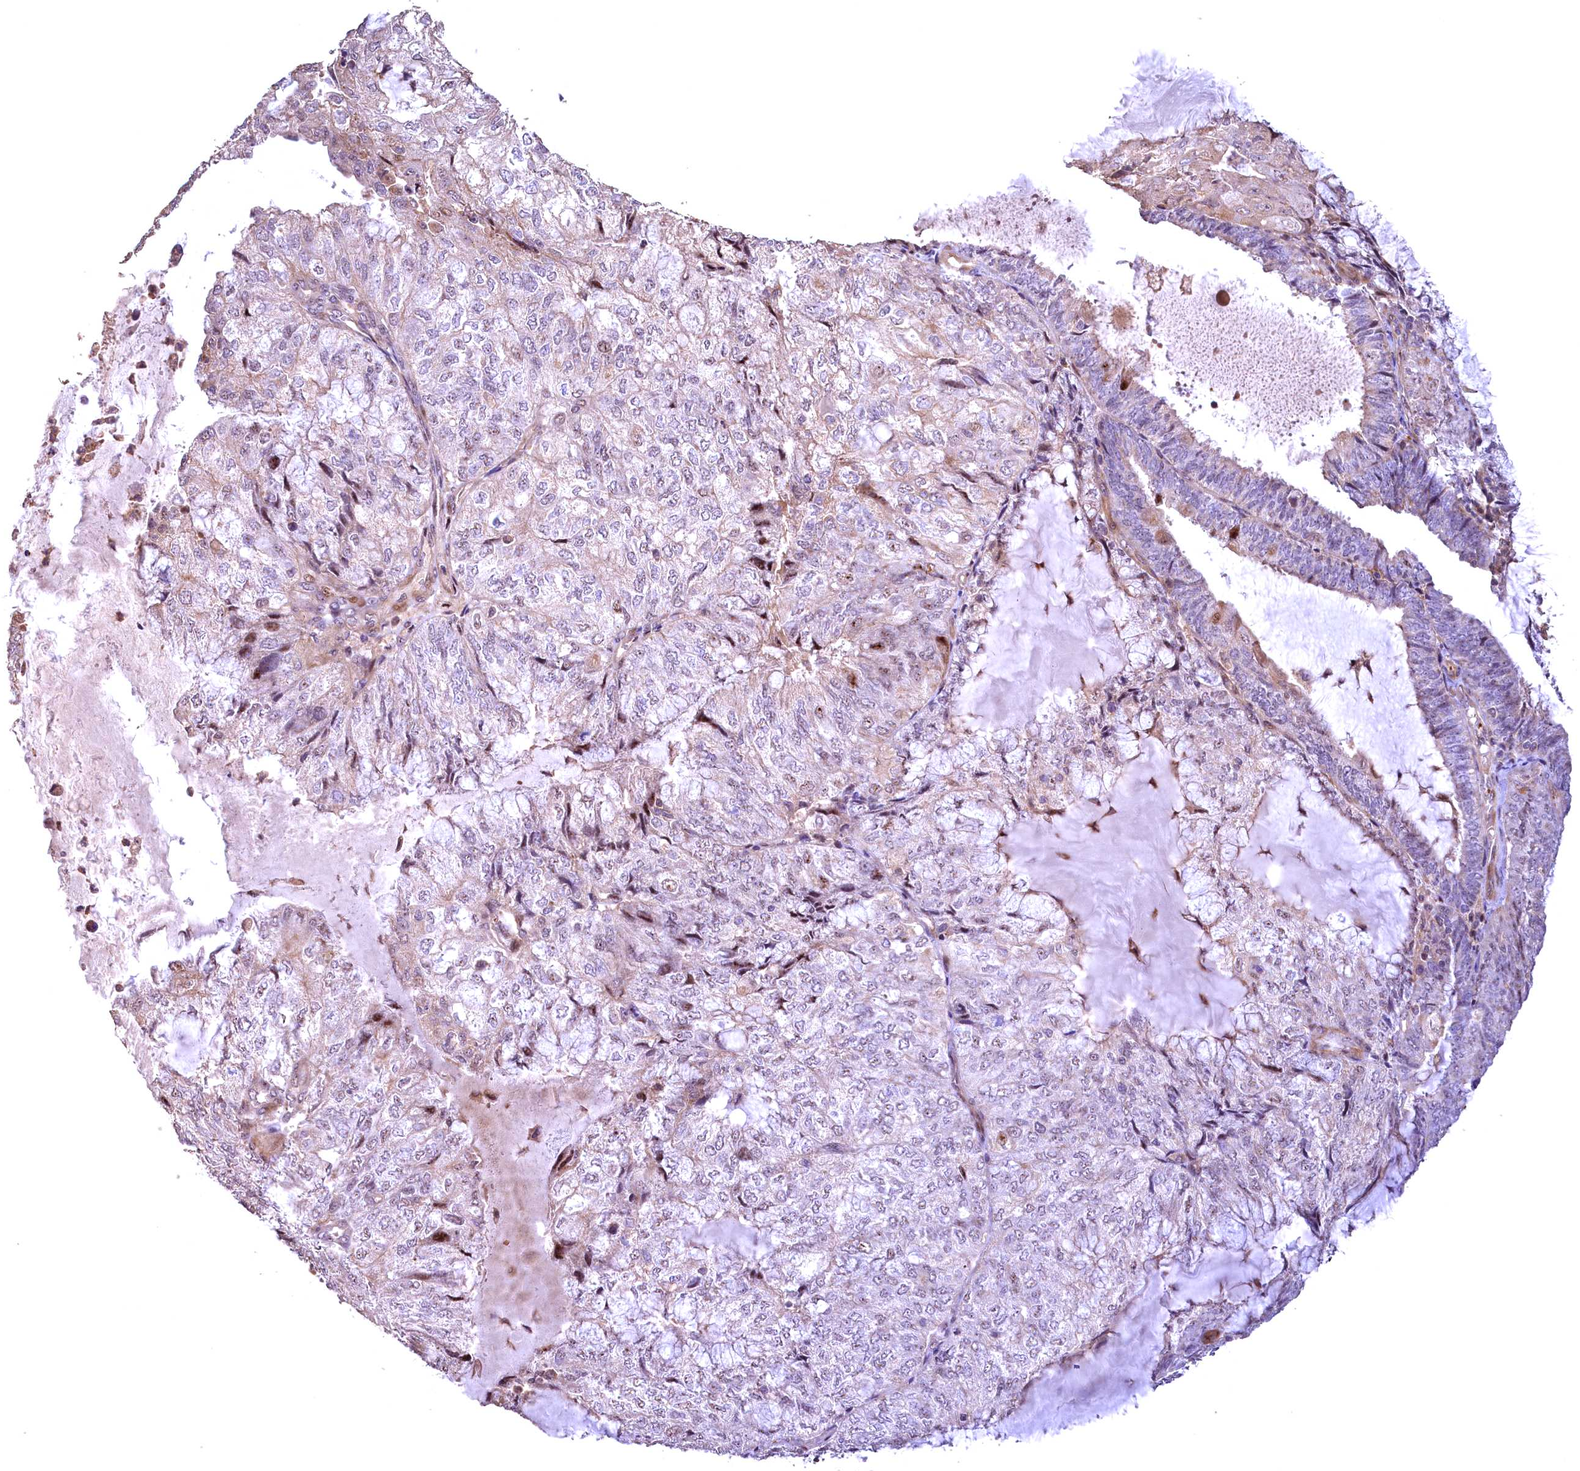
{"staining": {"intensity": "weak", "quantity": "<25%", "location": "cytoplasmic/membranous,nuclear"}, "tissue": "endometrial cancer", "cell_type": "Tumor cells", "image_type": "cancer", "snomed": [{"axis": "morphology", "description": "Adenocarcinoma, NOS"}, {"axis": "topography", "description": "Endometrium"}], "caption": "An image of endometrial cancer stained for a protein exhibits no brown staining in tumor cells.", "gene": "FUZ", "patient": {"sex": "female", "age": 81}}